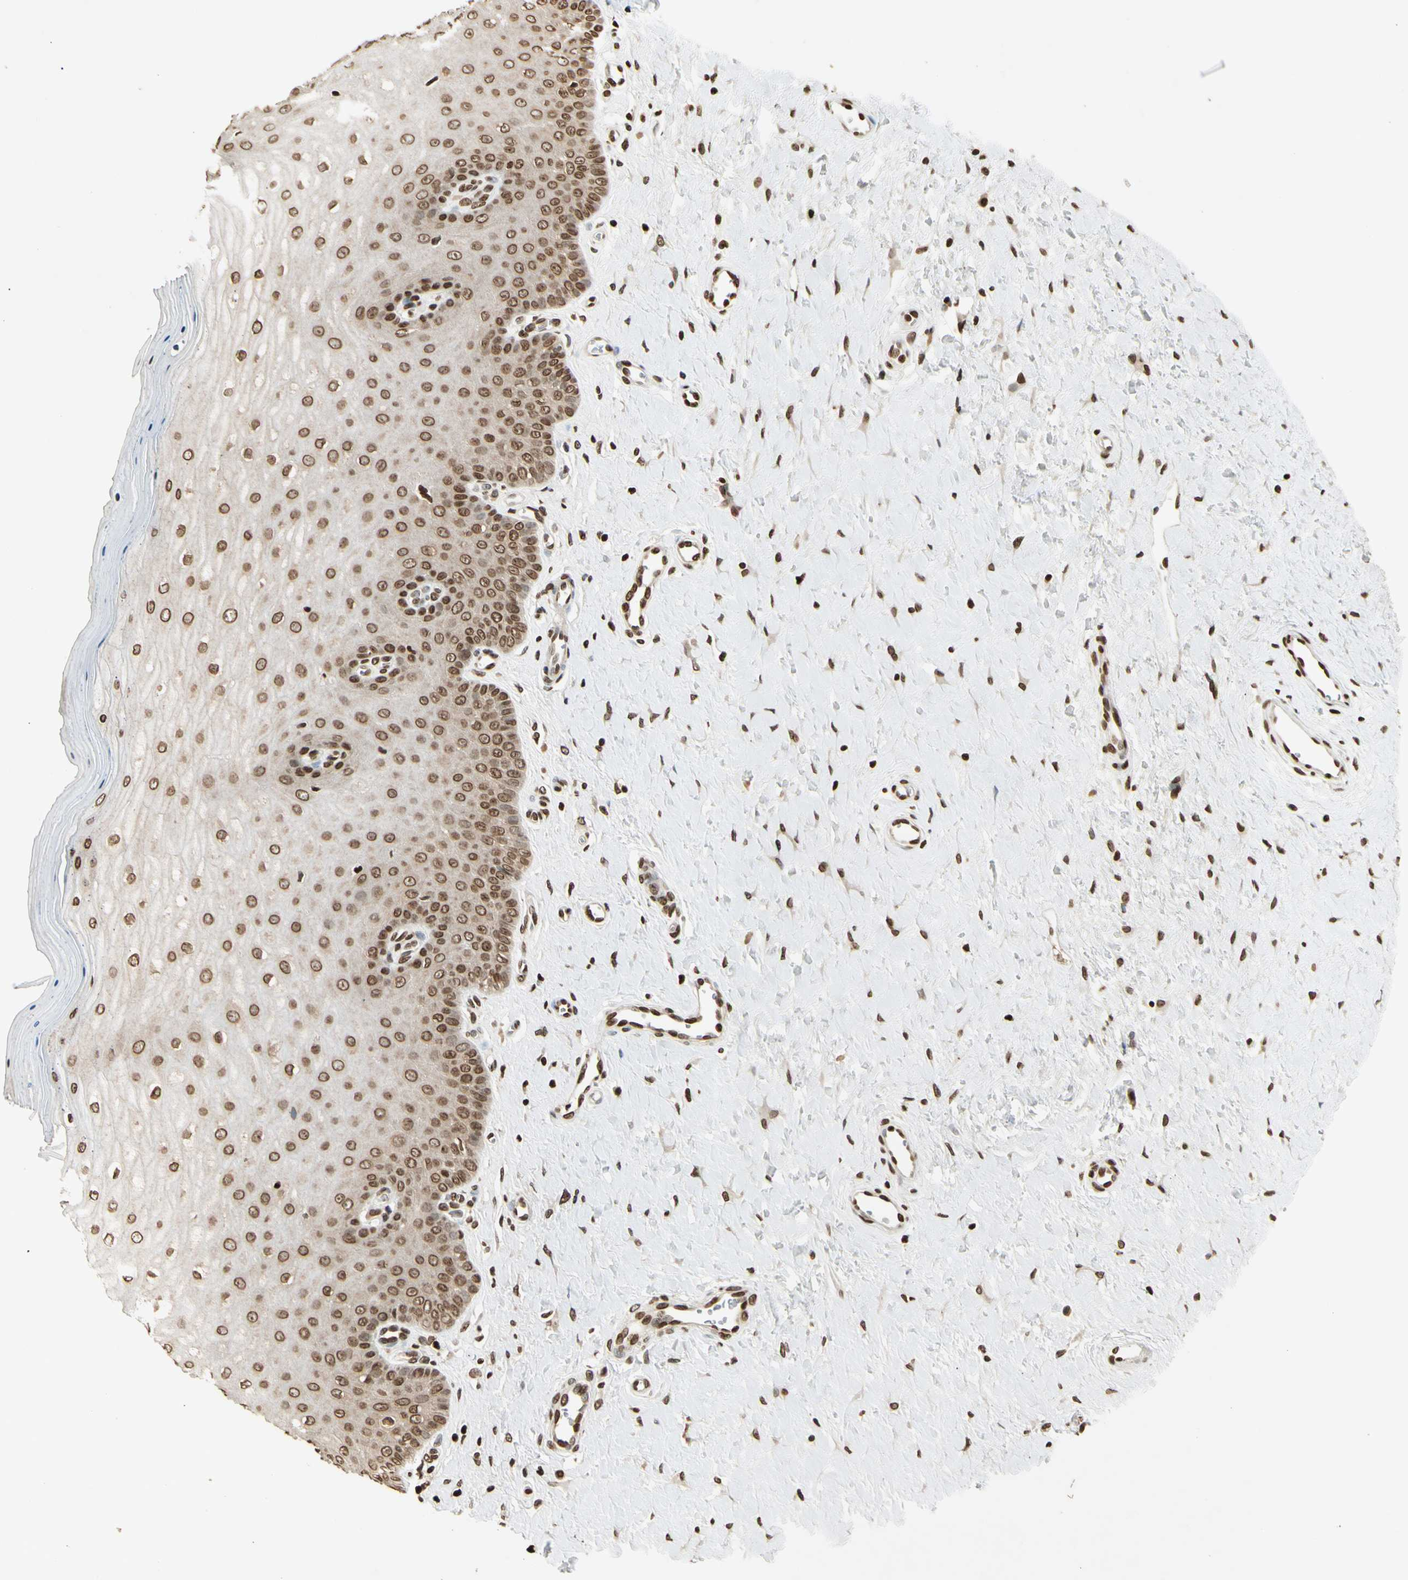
{"staining": {"intensity": "strong", "quantity": ">75%", "location": "nuclear"}, "tissue": "cervix", "cell_type": "Glandular cells", "image_type": "normal", "snomed": [{"axis": "morphology", "description": "Normal tissue, NOS"}, {"axis": "topography", "description": "Cervix"}], "caption": "Immunohistochemistry (IHC) of unremarkable cervix demonstrates high levels of strong nuclear expression in about >75% of glandular cells. The staining is performed using DAB brown chromogen to label protein expression. The nuclei are counter-stained blue using hematoxylin.", "gene": "RORA", "patient": {"sex": "female", "age": 55}}